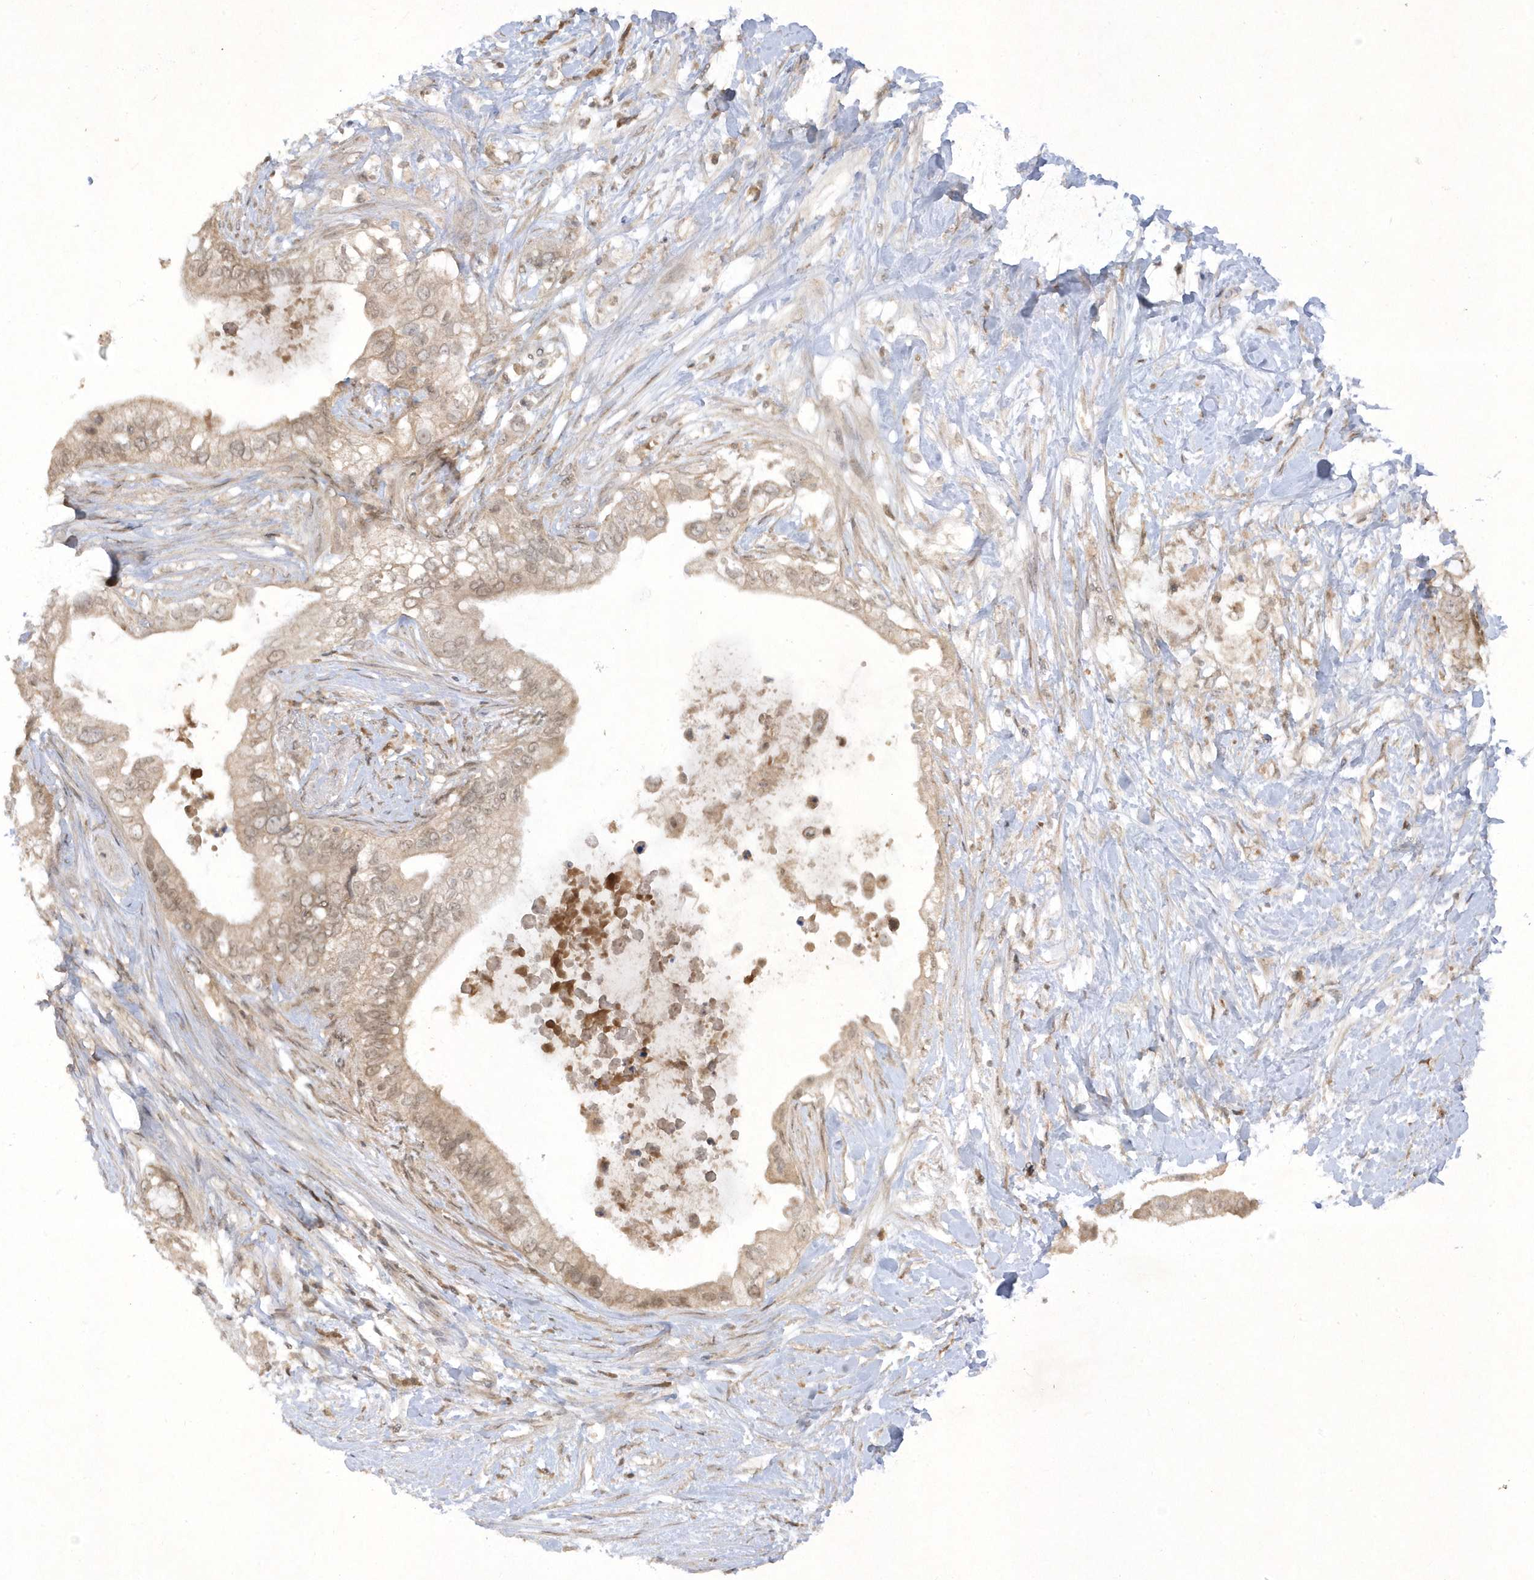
{"staining": {"intensity": "weak", "quantity": "25%-75%", "location": "cytoplasmic/membranous,nuclear"}, "tissue": "pancreatic cancer", "cell_type": "Tumor cells", "image_type": "cancer", "snomed": [{"axis": "morphology", "description": "Adenocarcinoma, NOS"}, {"axis": "topography", "description": "Pancreas"}], "caption": "This image exhibits pancreatic cancer stained with IHC to label a protein in brown. The cytoplasmic/membranous and nuclear of tumor cells show weak positivity for the protein. Nuclei are counter-stained blue.", "gene": "ZNF213", "patient": {"sex": "female", "age": 56}}